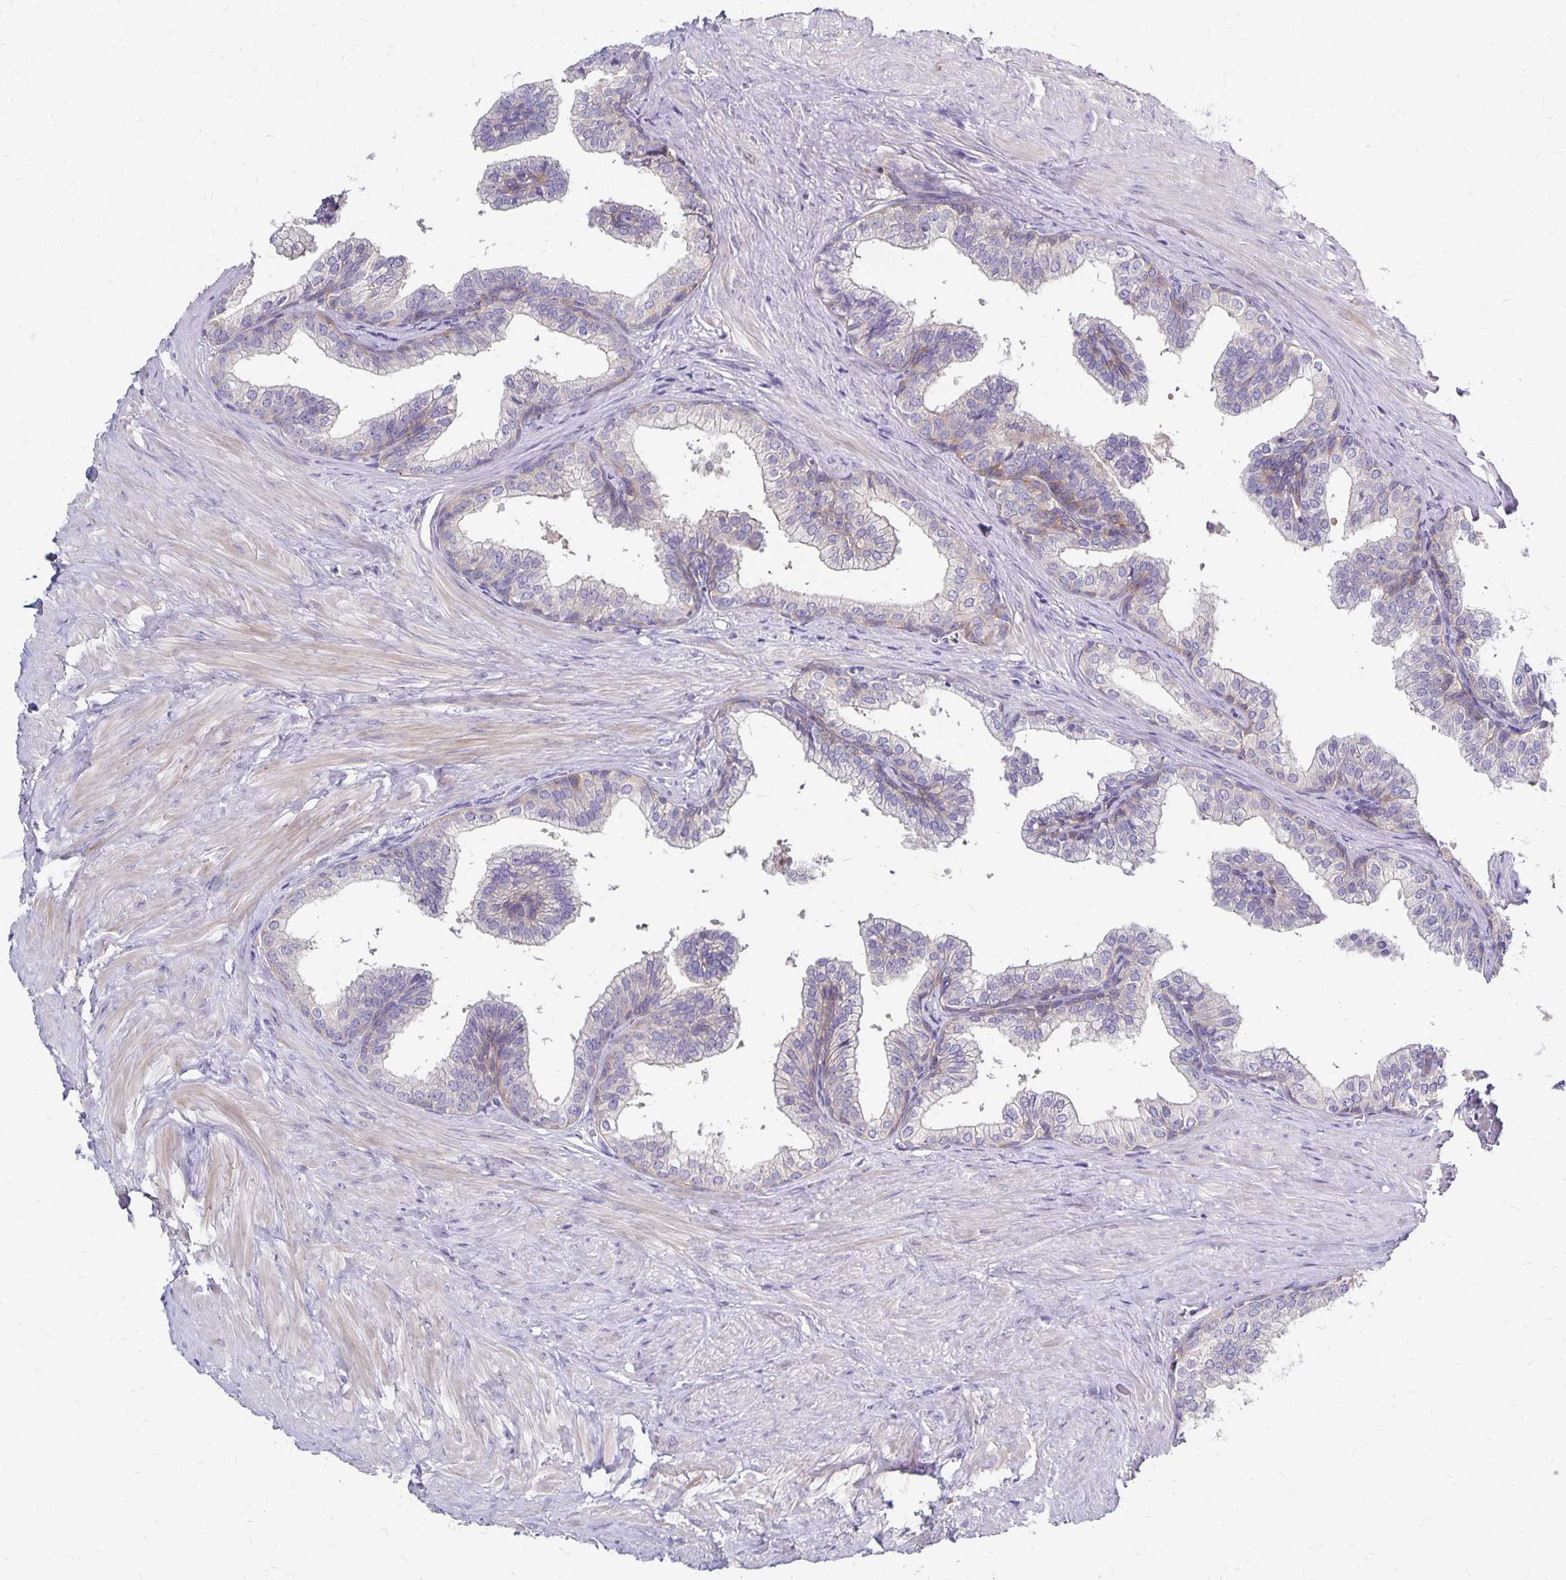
{"staining": {"intensity": "negative", "quantity": "none", "location": "none"}, "tissue": "prostate", "cell_type": "Glandular cells", "image_type": "normal", "snomed": [{"axis": "morphology", "description": "Normal tissue, NOS"}, {"axis": "topography", "description": "Prostate"}, {"axis": "topography", "description": "Peripheral nerve tissue"}], "caption": "An immunohistochemistry (IHC) photomicrograph of normal prostate is shown. There is no staining in glandular cells of prostate.", "gene": "TNS3", "patient": {"sex": "male", "age": 55}}